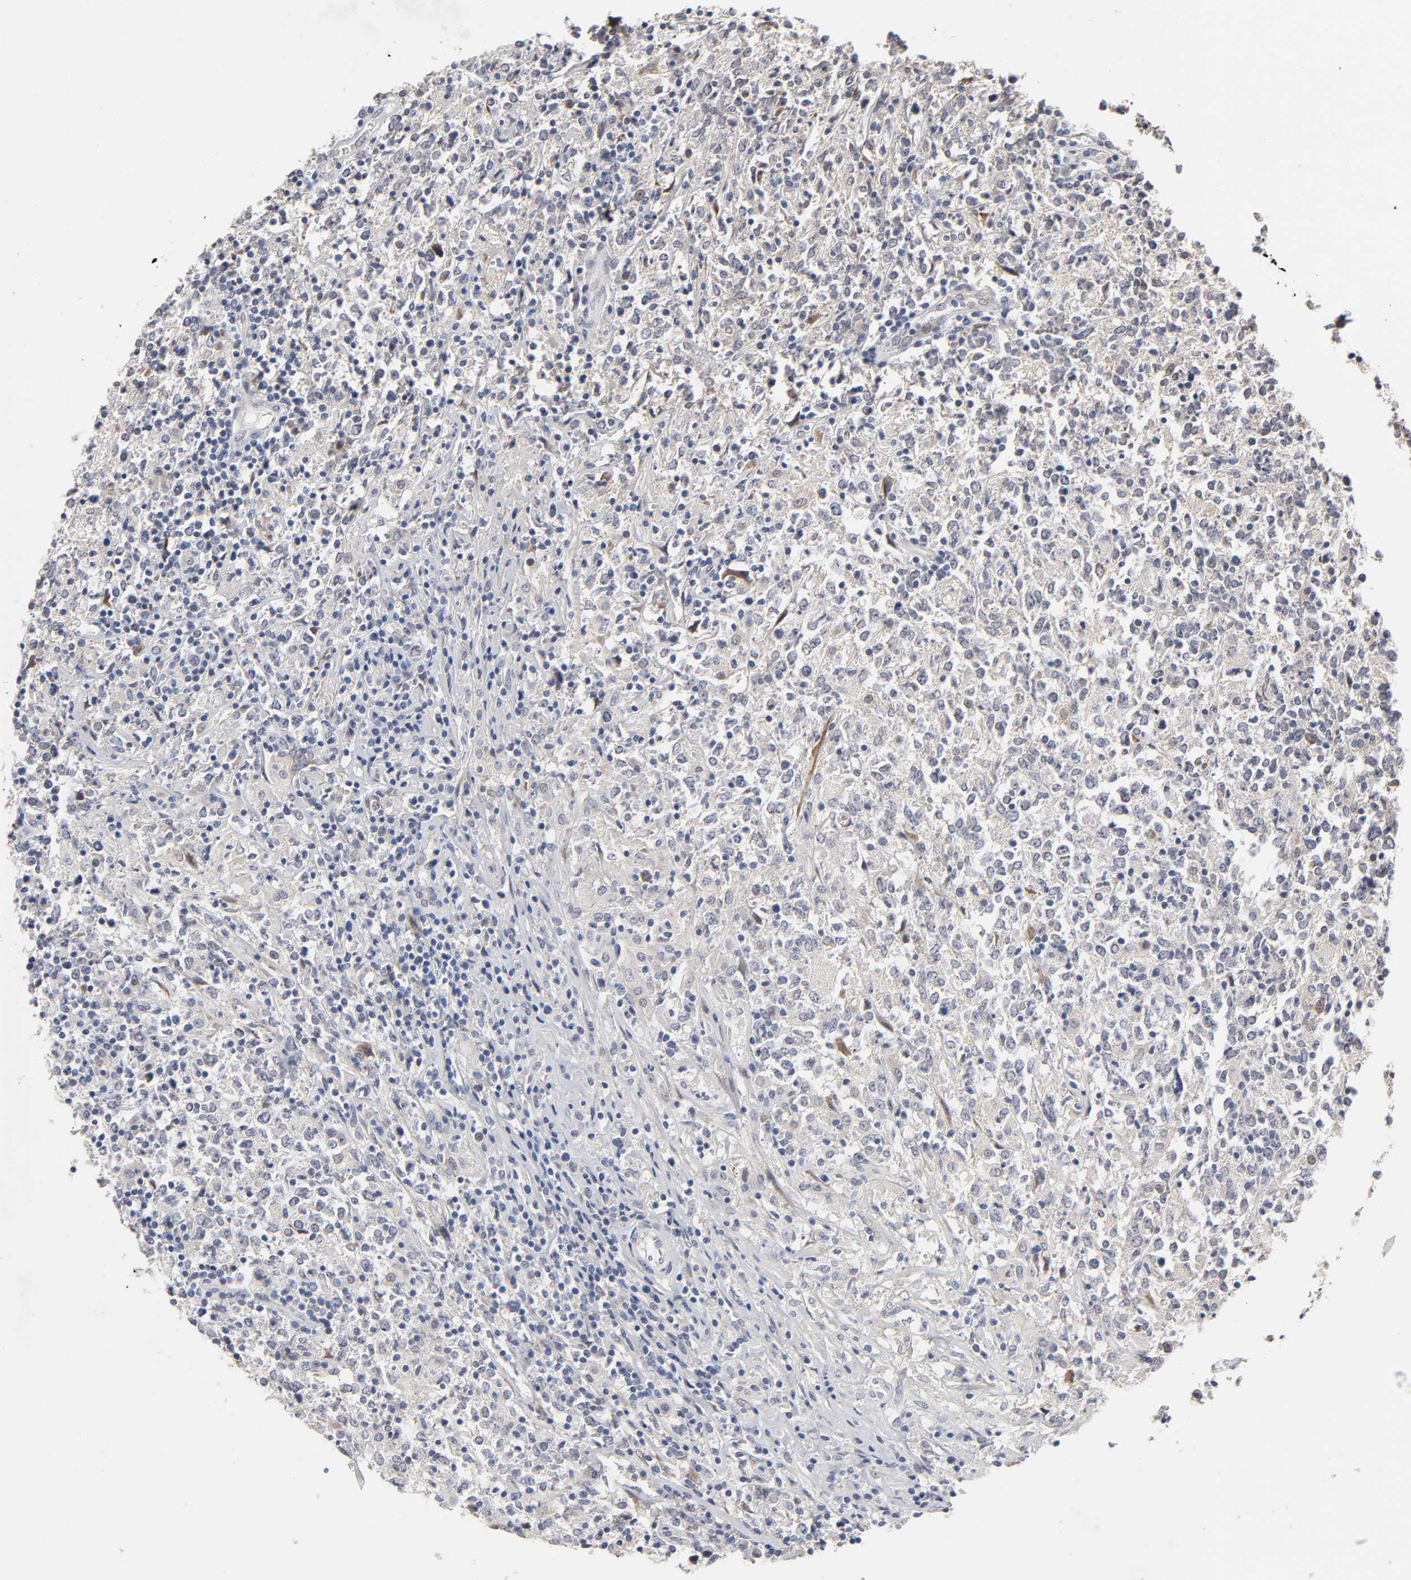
{"staining": {"intensity": "weak", "quantity": "25%-75%", "location": "cytoplasmic/membranous,nuclear"}, "tissue": "lymphoma", "cell_type": "Tumor cells", "image_type": "cancer", "snomed": [{"axis": "morphology", "description": "Malignant lymphoma, non-Hodgkin's type, High grade"}, {"axis": "topography", "description": "Lymph node"}], "caption": "Human high-grade malignant lymphoma, non-Hodgkin's type stained for a protein (brown) displays weak cytoplasmic/membranous and nuclear positive staining in about 25%-75% of tumor cells.", "gene": "HNF4A", "patient": {"sex": "female", "age": 84}}